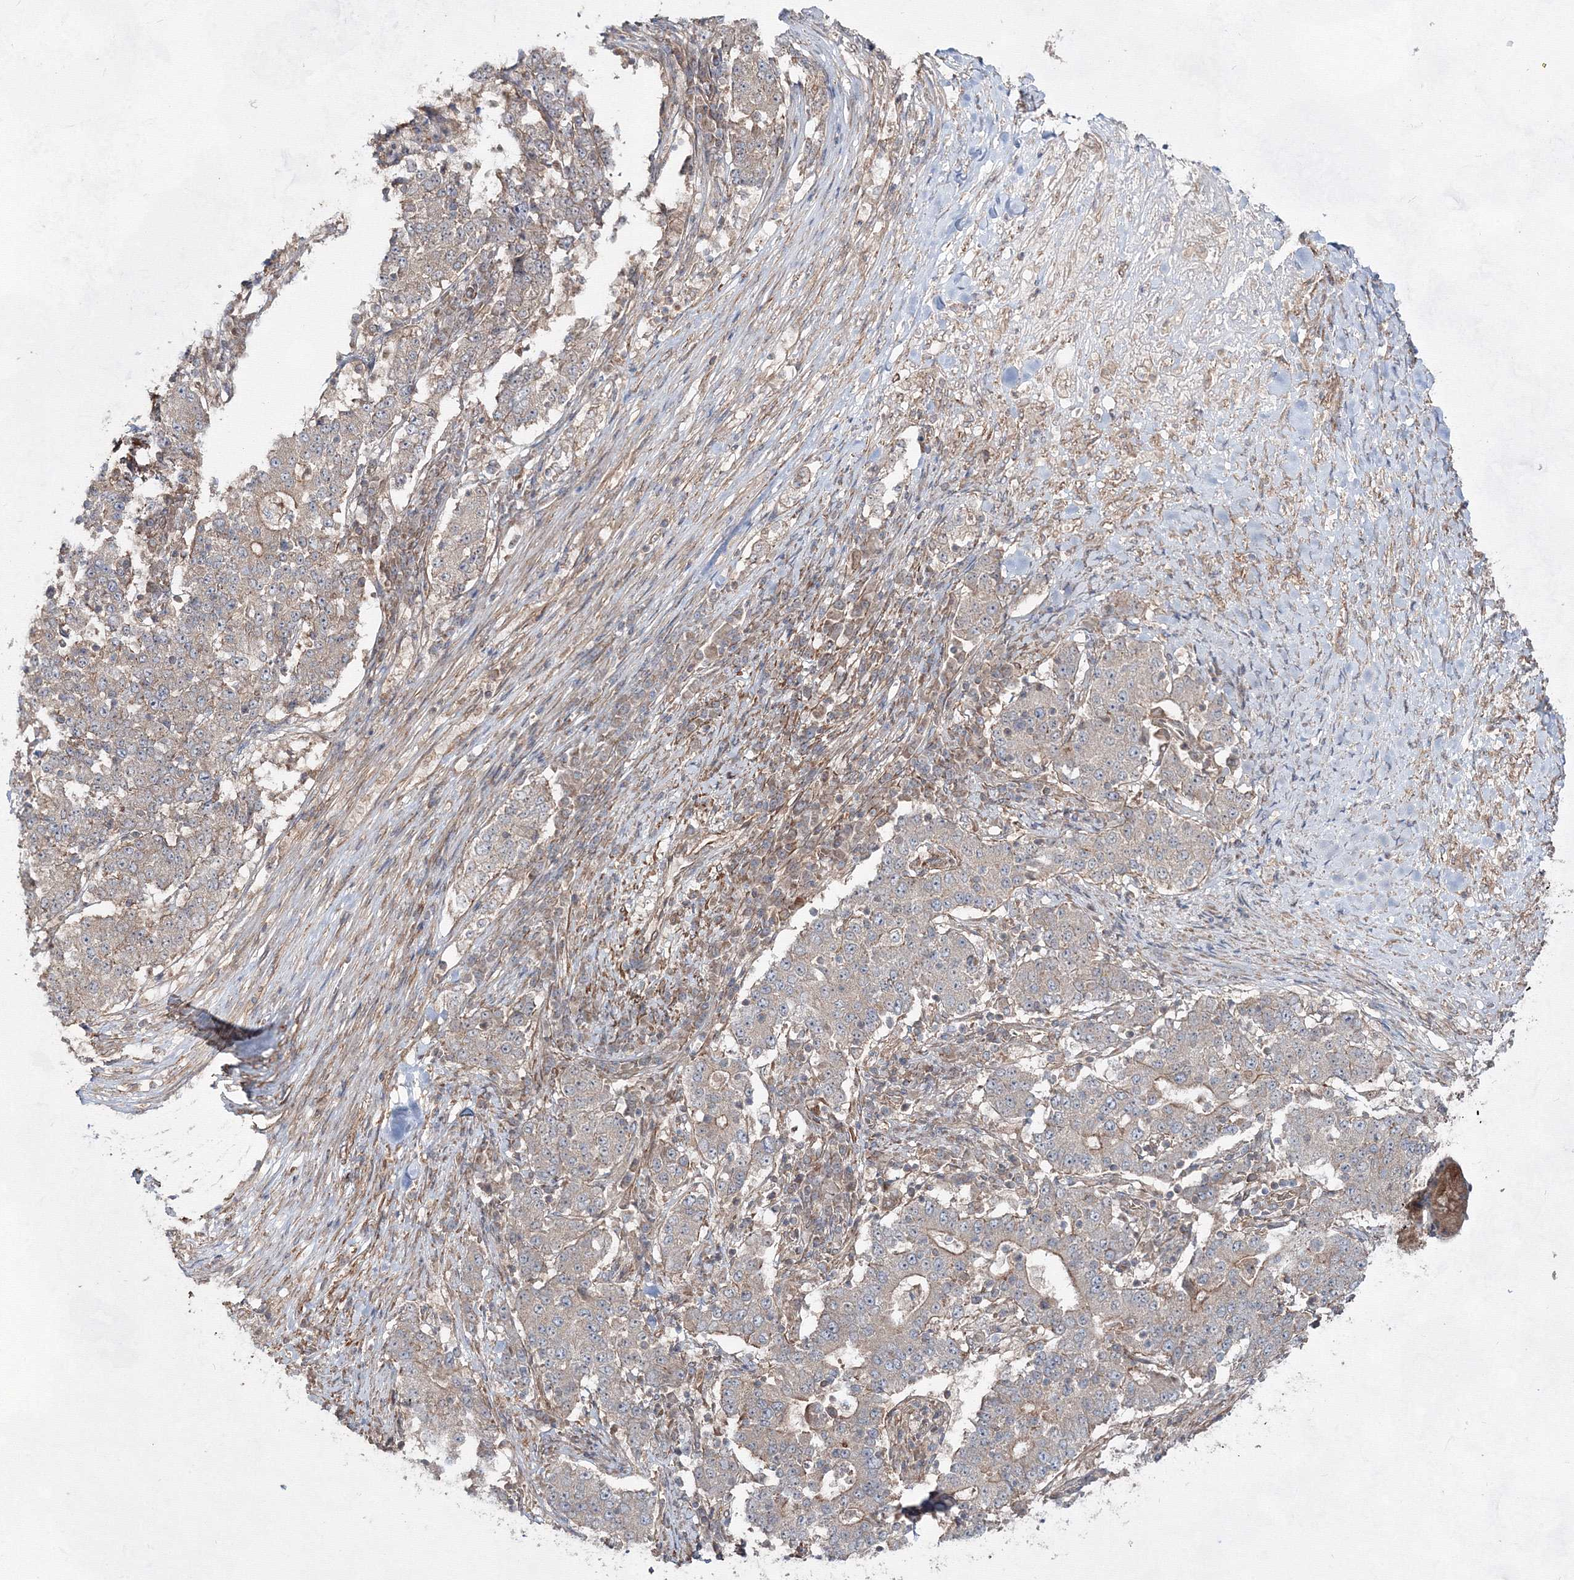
{"staining": {"intensity": "weak", "quantity": "<25%", "location": "cytoplasmic/membranous"}, "tissue": "stomach cancer", "cell_type": "Tumor cells", "image_type": "cancer", "snomed": [{"axis": "morphology", "description": "Adenocarcinoma, NOS"}, {"axis": "topography", "description": "Stomach"}], "caption": "Tumor cells are negative for brown protein staining in stomach adenocarcinoma.", "gene": "EXOC6", "patient": {"sex": "male", "age": 59}}